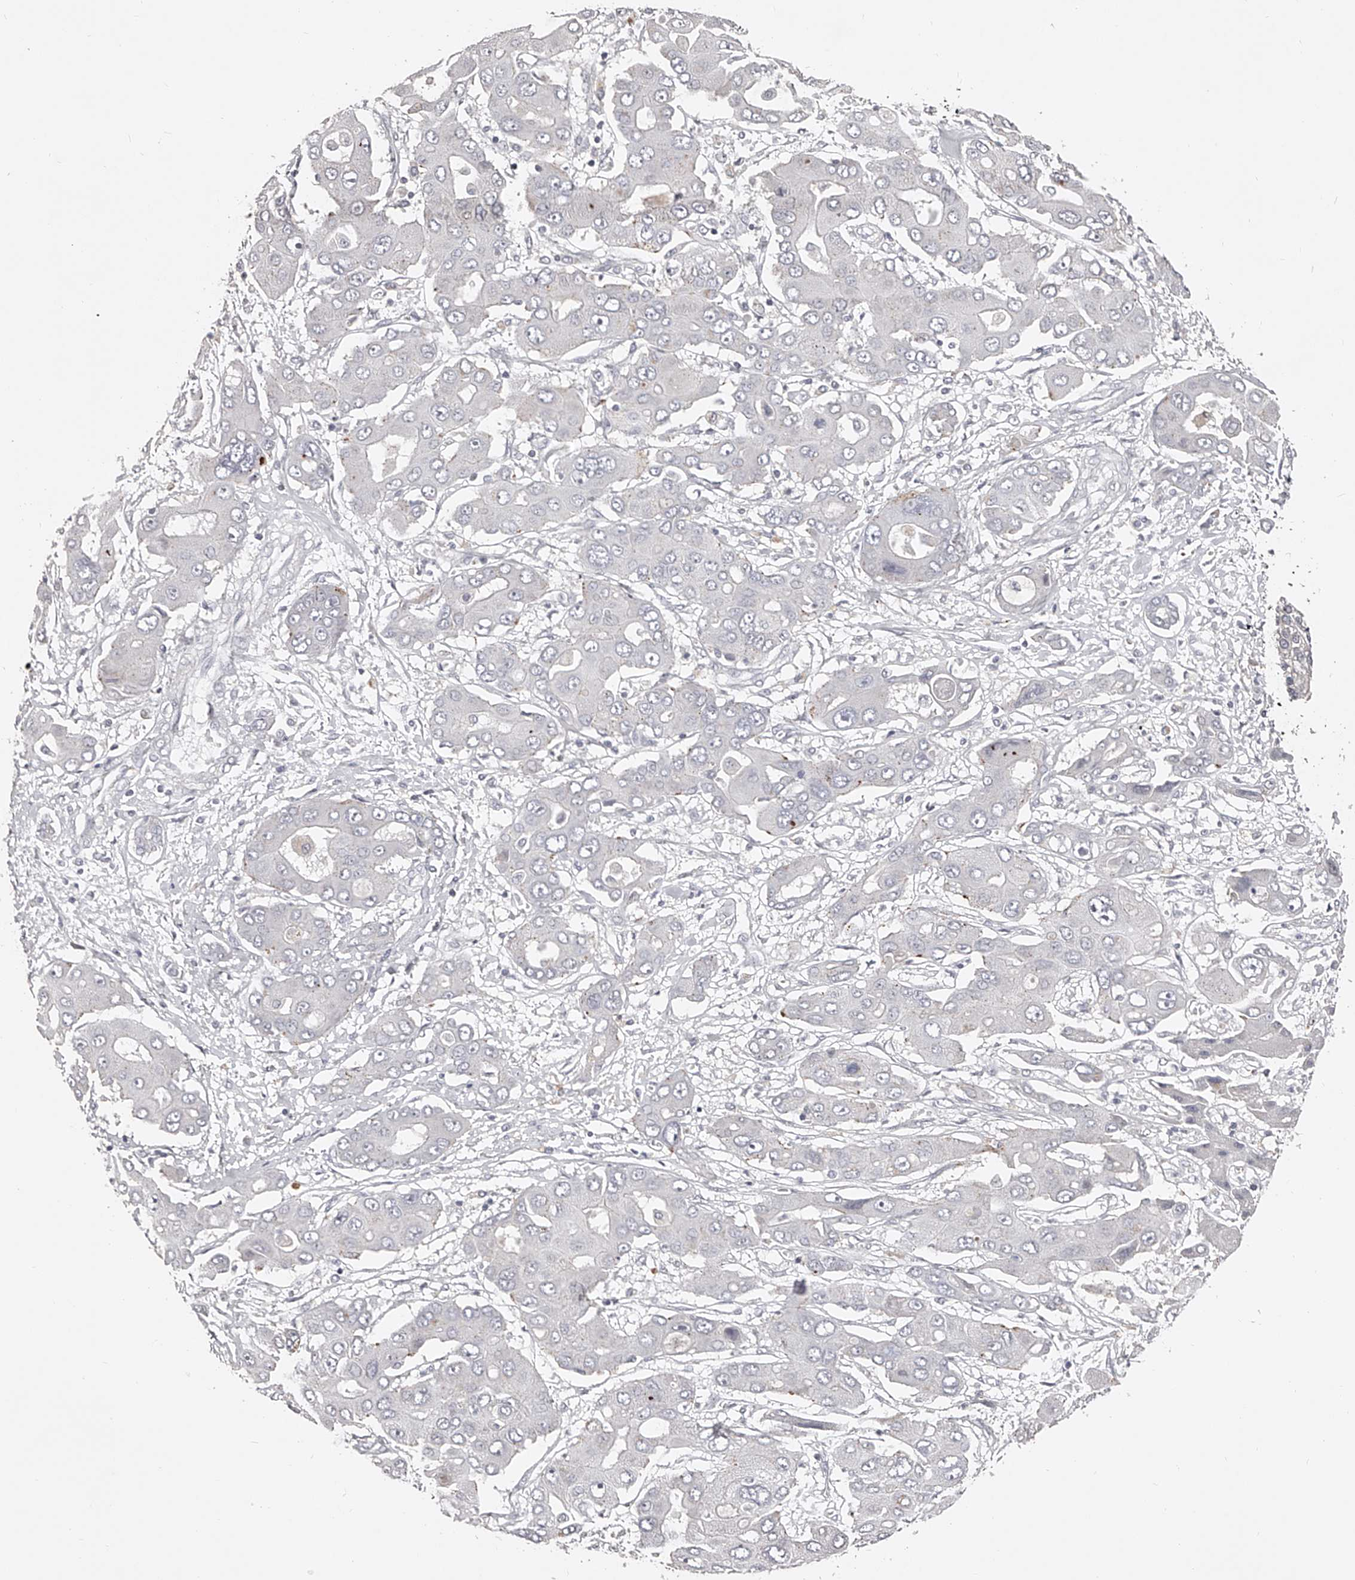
{"staining": {"intensity": "negative", "quantity": "none", "location": "none"}, "tissue": "liver cancer", "cell_type": "Tumor cells", "image_type": "cancer", "snomed": [{"axis": "morphology", "description": "Cholangiocarcinoma"}, {"axis": "topography", "description": "Liver"}], "caption": "Immunohistochemical staining of human liver cancer (cholangiocarcinoma) displays no significant staining in tumor cells.", "gene": "NT5DC1", "patient": {"sex": "male", "age": 67}}